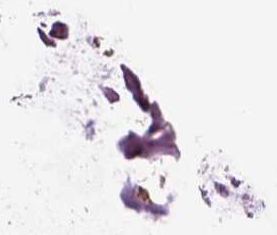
{"staining": {"intensity": "negative", "quantity": "none", "location": "none"}, "tissue": "soft tissue", "cell_type": "Fibroblasts", "image_type": "normal", "snomed": [{"axis": "morphology", "description": "Normal tissue, NOS"}, {"axis": "topography", "description": "Cartilage tissue"}], "caption": "This micrograph is of unremarkable soft tissue stained with immunohistochemistry (IHC) to label a protein in brown with the nuclei are counter-stained blue. There is no positivity in fibroblasts.", "gene": "CLPSL1", "patient": {"sex": "male", "age": 62}}